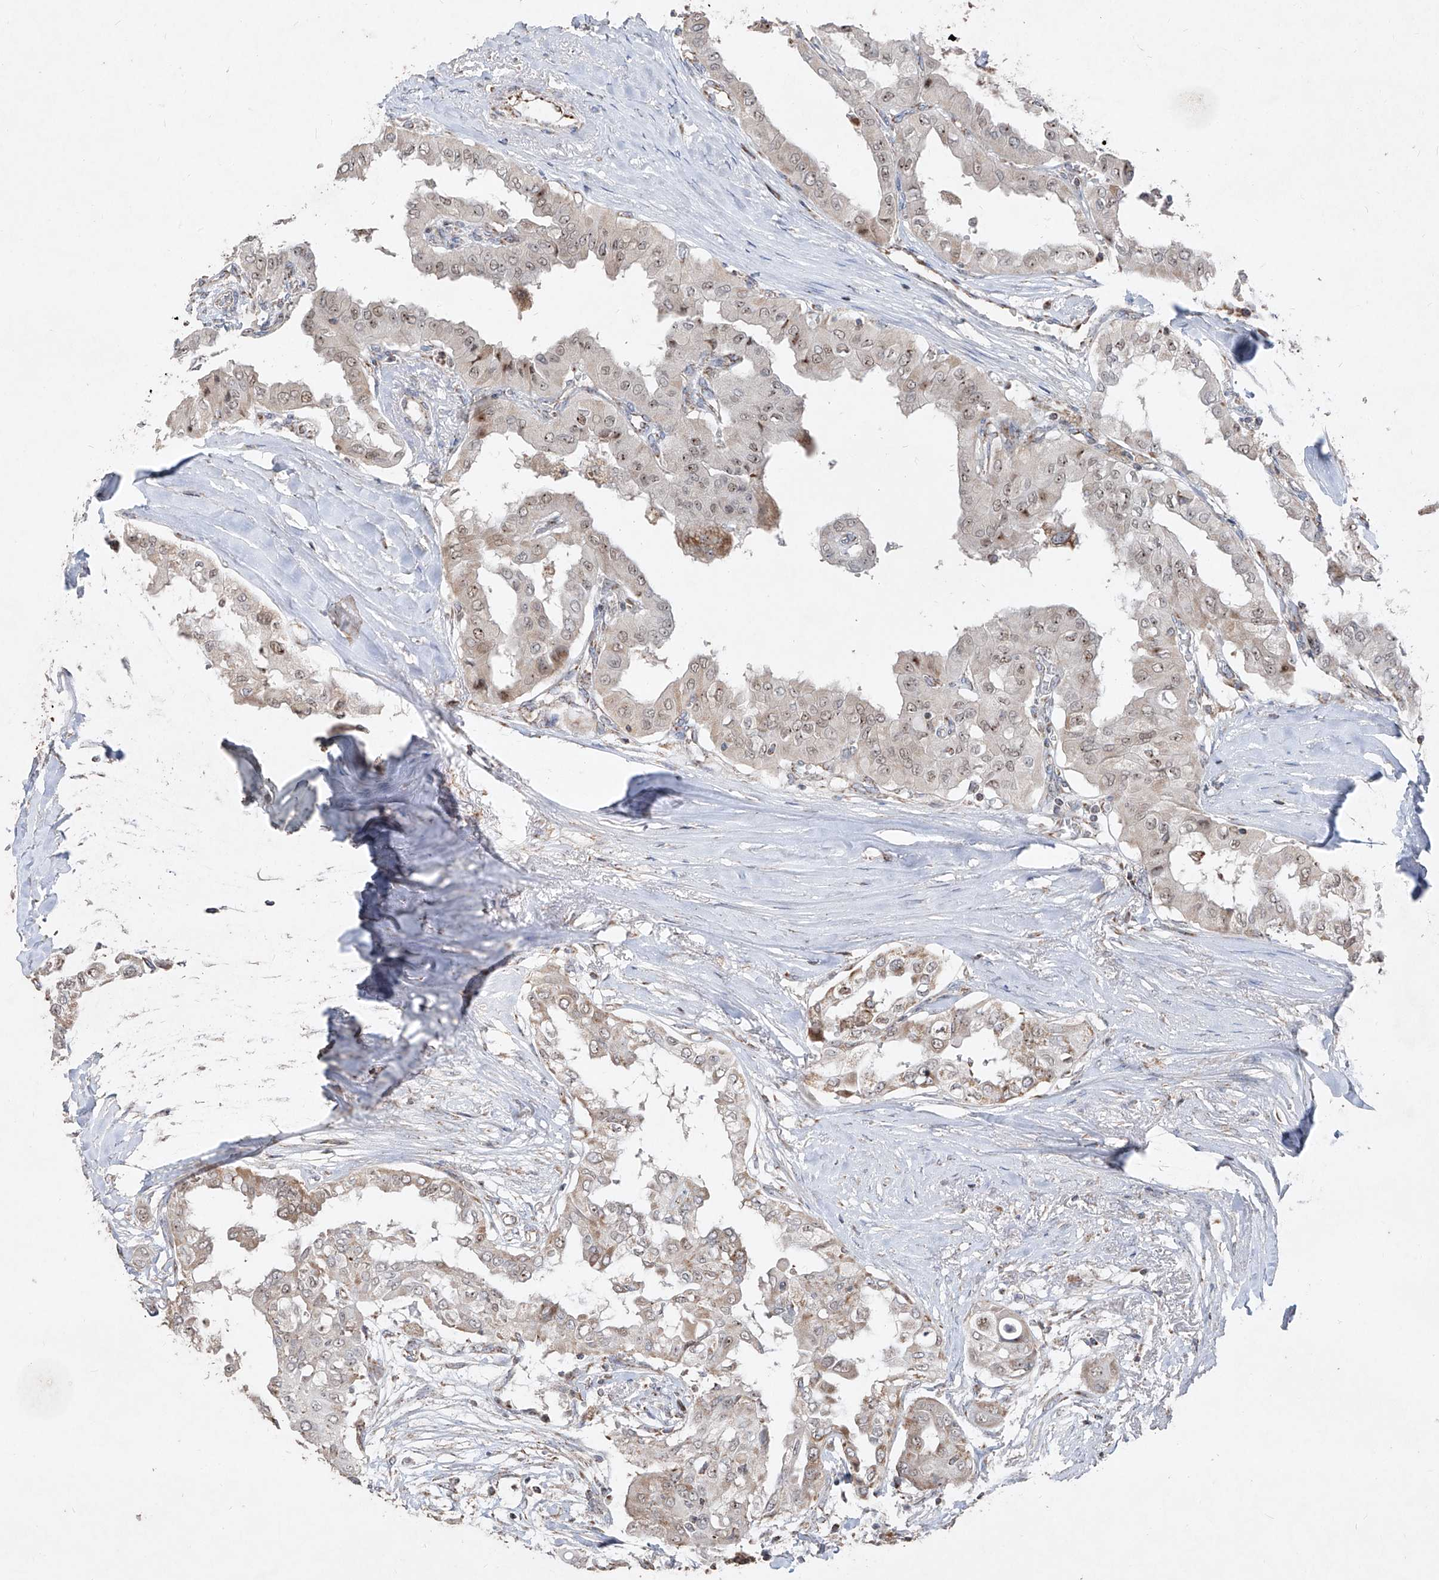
{"staining": {"intensity": "weak", "quantity": ">75%", "location": "nuclear"}, "tissue": "thyroid cancer", "cell_type": "Tumor cells", "image_type": "cancer", "snomed": [{"axis": "morphology", "description": "Papillary adenocarcinoma, NOS"}, {"axis": "topography", "description": "Thyroid gland"}], "caption": "Protein staining shows weak nuclear expression in approximately >75% of tumor cells in thyroid papillary adenocarcinoma.", "gene": "NDUFB3", "patient": {"sex": "female", "age": 59}}